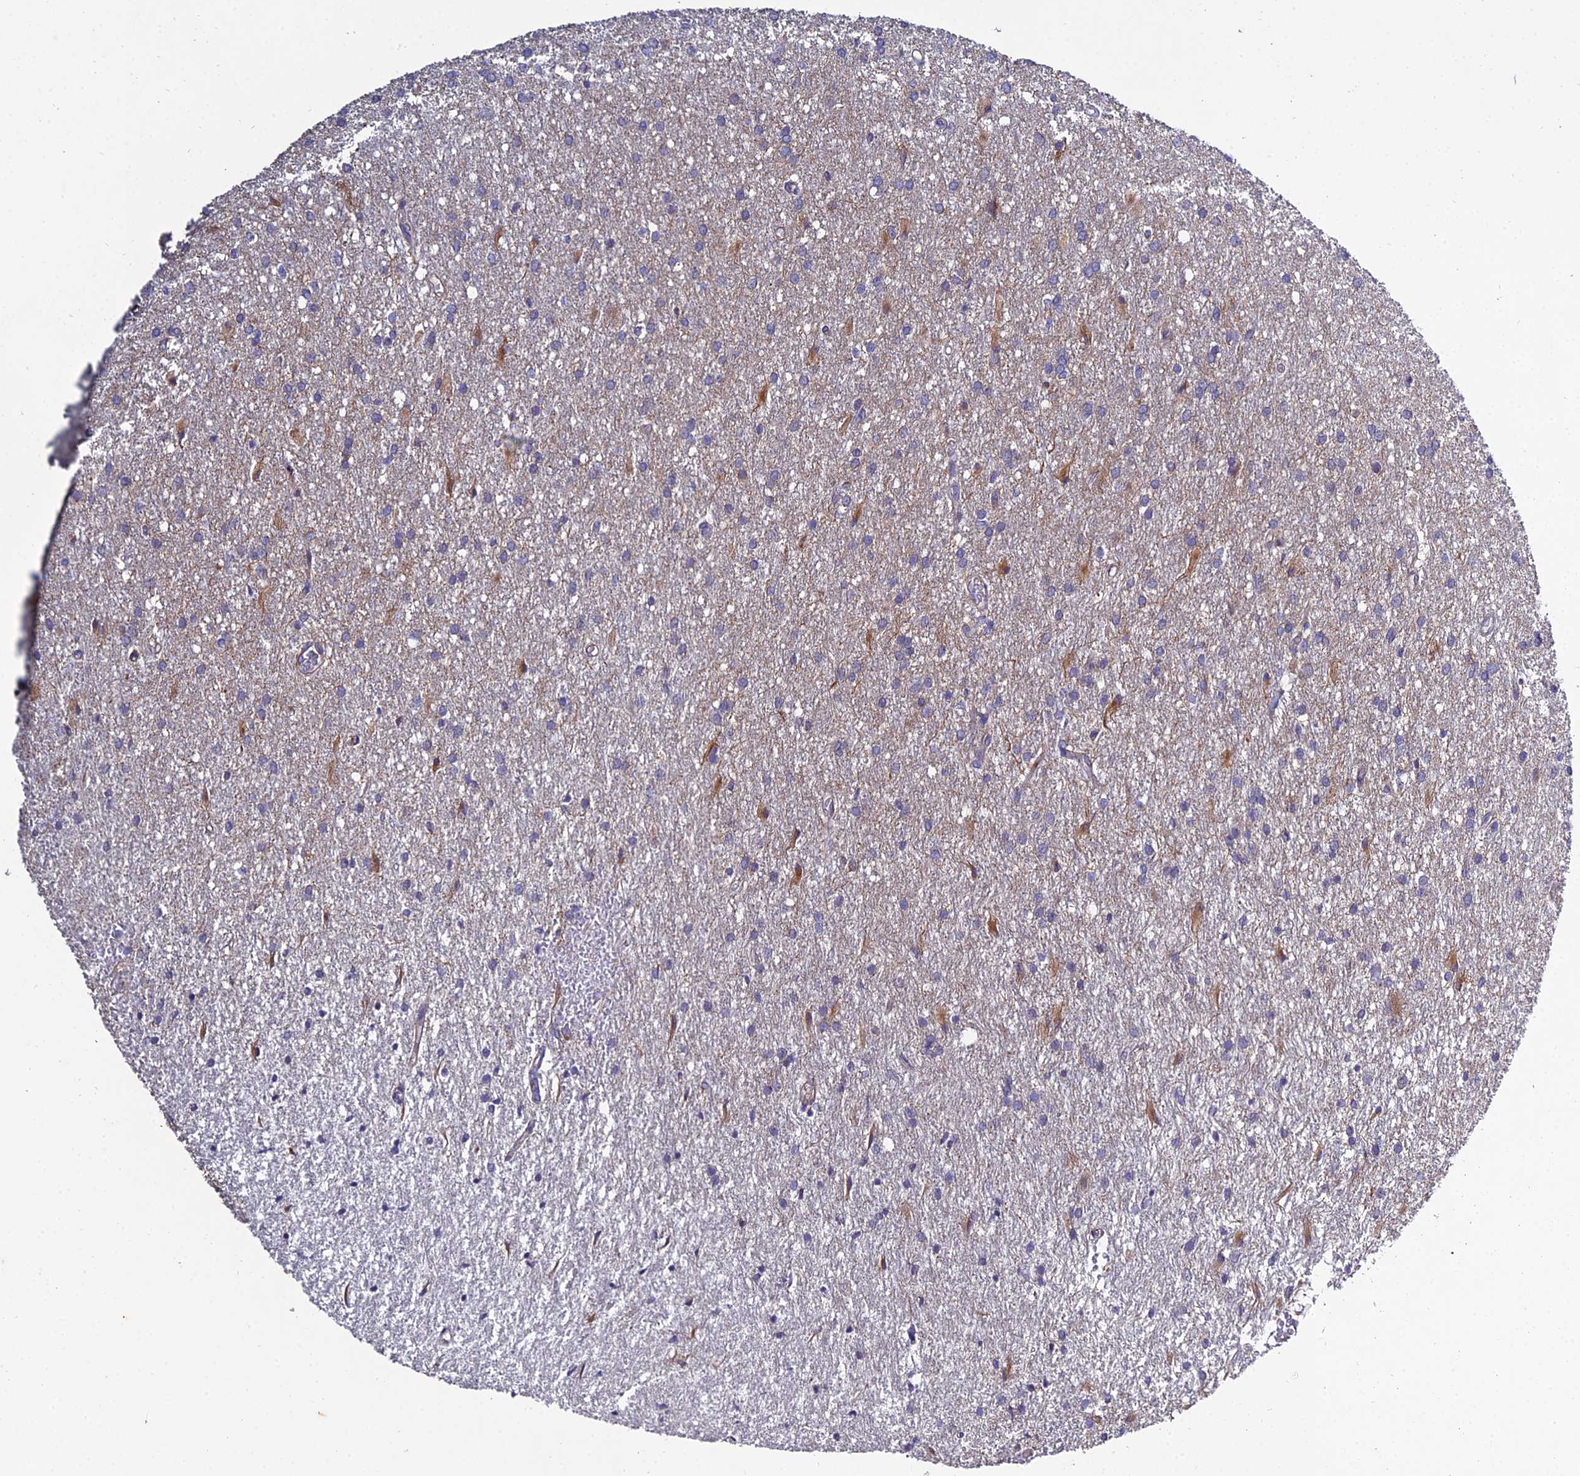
{"staining": {"intensity": "moderate", "quantity": "<25%", "location": "cytoplasmic/membranous"}, "tissue": "glioma", "cell_type": "Tumor cells", "image_type": "cancer", "snomed": [{"axis": "morphology", "description": "Glioma, malignant, High grade"}, {"axis": "topography", "description": "Brain"}], "caption": "Immunohistochemical staining of human glioma demonstrates low levels of moderate cytoplasmic/membranous protein expression in approximately <25% of tumor cells.", "gene": "ARL6IP1", "patient": {"sex": "female", "age": 50}}